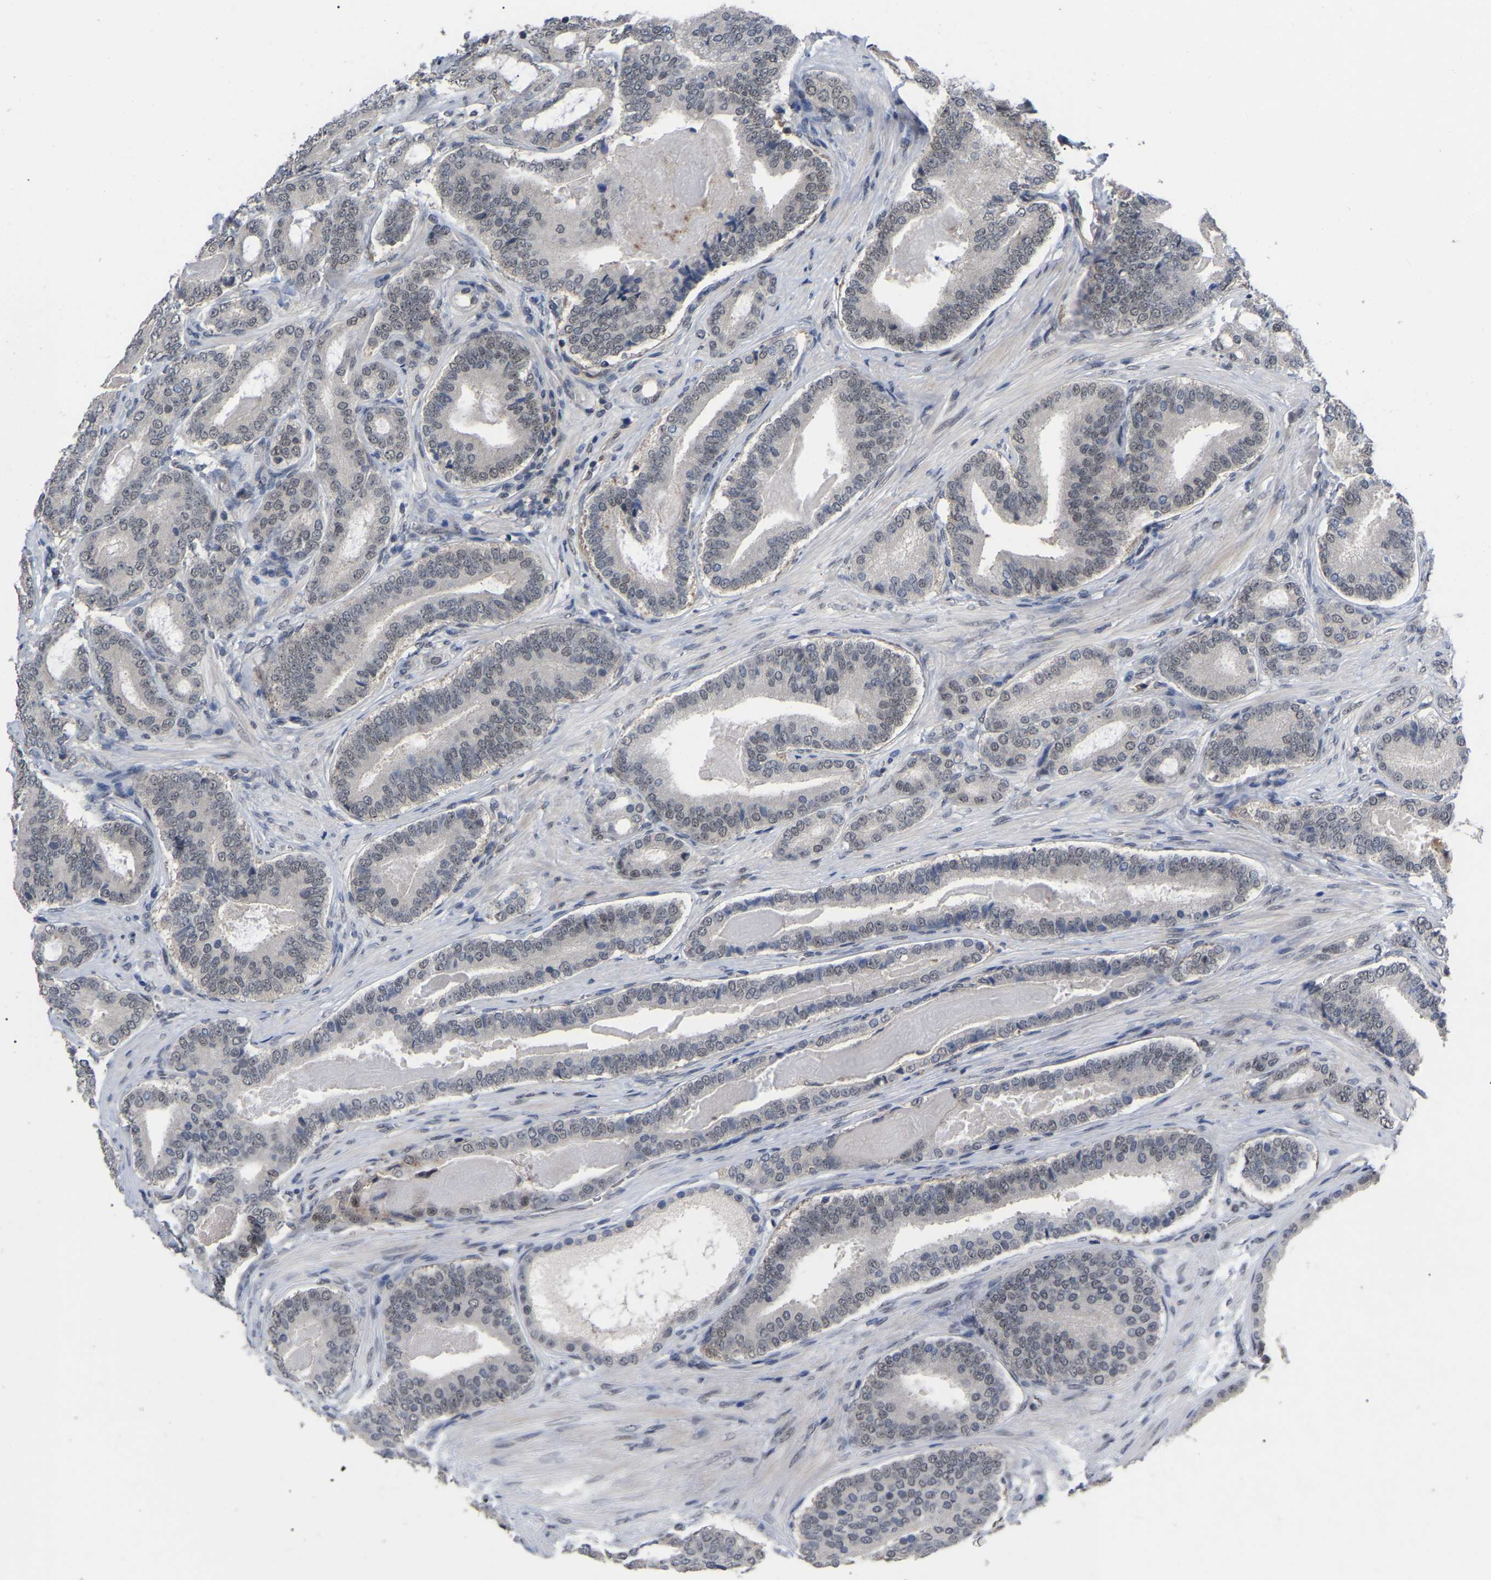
{"staining": {"intensity": "weak", "quantity": "<25%", "location": "nuclear"}, "tissue": "prostate cancer", "cell_type": "Tumor cells", "image_type": "cancer", "snomed": [{"axis": "morphology", "description": "Adenocarcinoma, High grade"}, {"axis": "topography", "description": "Prostate"}], "caption": "Immunohistochemical staining of human prostate high-grade adenocarcinoma demonstrates no significant positivity in tumor cells. (DAB immunohistochemistry (IHC) with hematoxylin counter stain).", "gene": "JAZF1", "patient": {"sex": "male", "age": 60}}